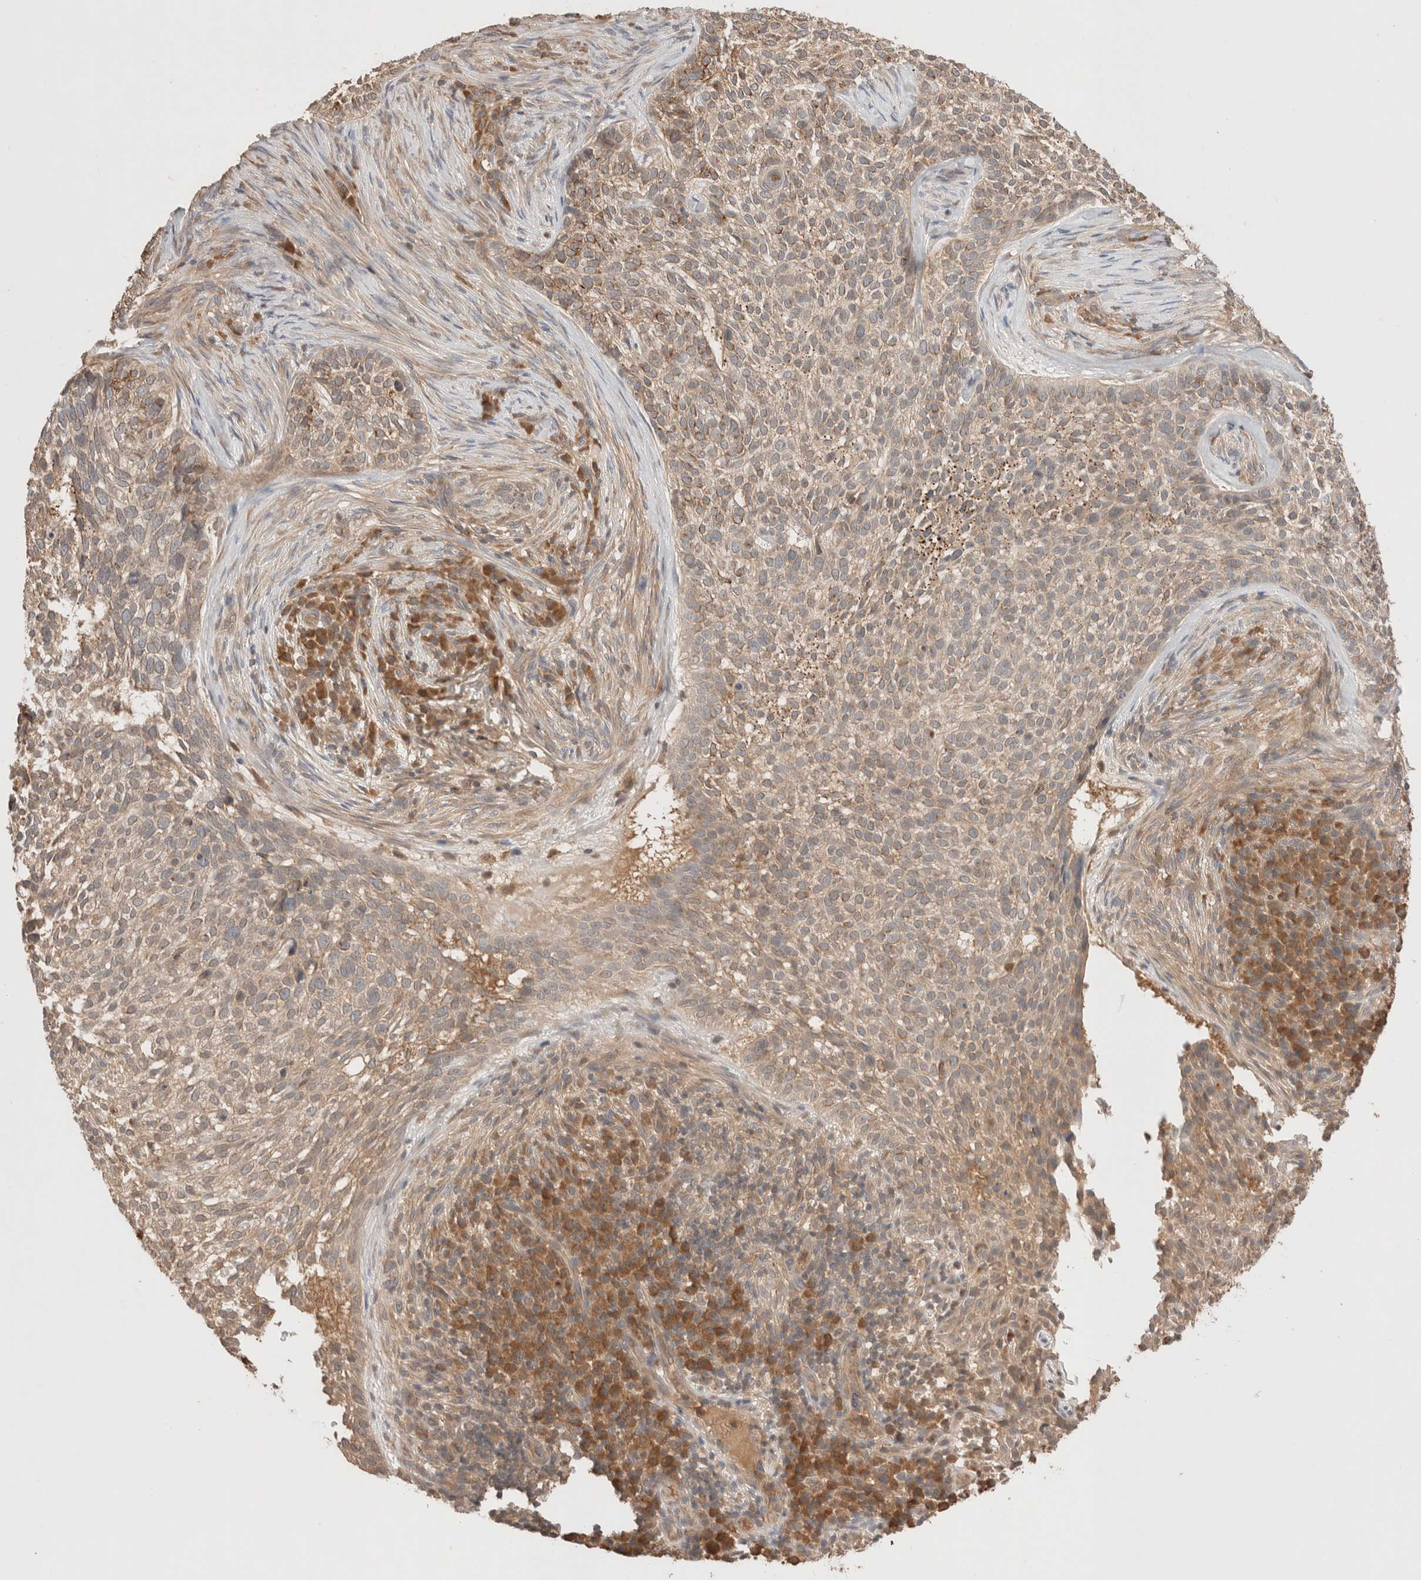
{"staining": {"intensity": "weak", "quantity": ">75%", "location": "cytoplasmic/membranous"}, "tissue": "skin cancer", "cell_type": "Tumor cells", "image_type": "cancer", "snomed": [{"axis": "morphology", "description": "Basal cell carcinoma"}, {"axis": "topography", "description": "Skin"}], "caption": "A photomicrograph of human basal cell carcinoma (skin) stained for a protein displays weak cytoplasmic/membranous brown staining in tumor cells.", "gene": "CARNMT1", "patient": {"sex": "female", "age": 64}}